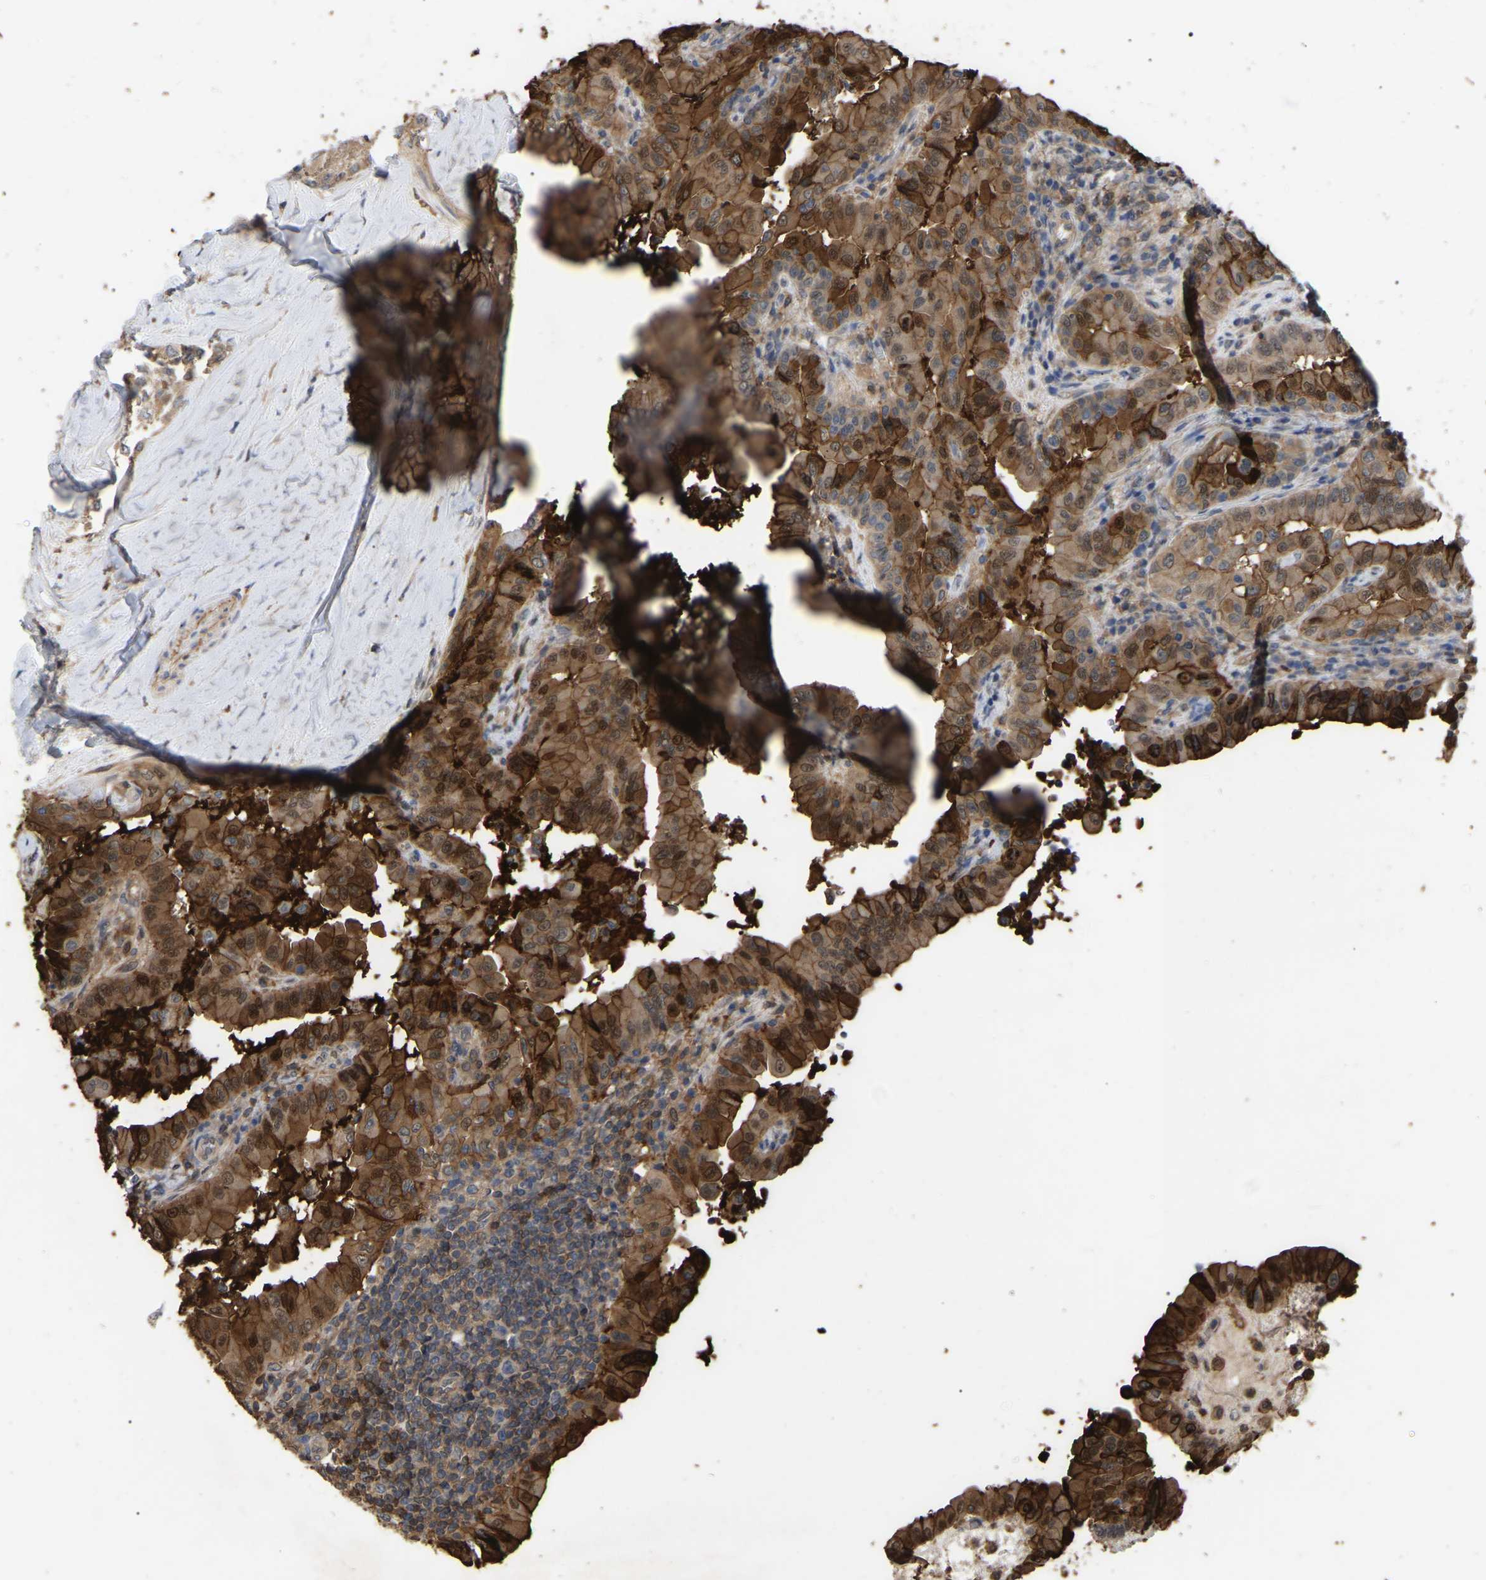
{"staining": {"intensity": "strong", "quantity": ">75%", "location": "cytoplasmic/membranous,nuclear"}, "tissue": "thyroid cancer", "cell_type": "Tumor cells", "image_type": "cancer", "snomed": [{"axis": "morphology", "description": "Papillary adenocarcinoma, NOS"}, {"axis": "topography", "description": "Thyroid gland"}], "caption": "Thyroid cancer stained for a protein exhibits strong cytoplasmic/membranous and nuclear positivity in tumor cells.", "gene": "CIT", "patient": {"sex": "male", "age": 33}}